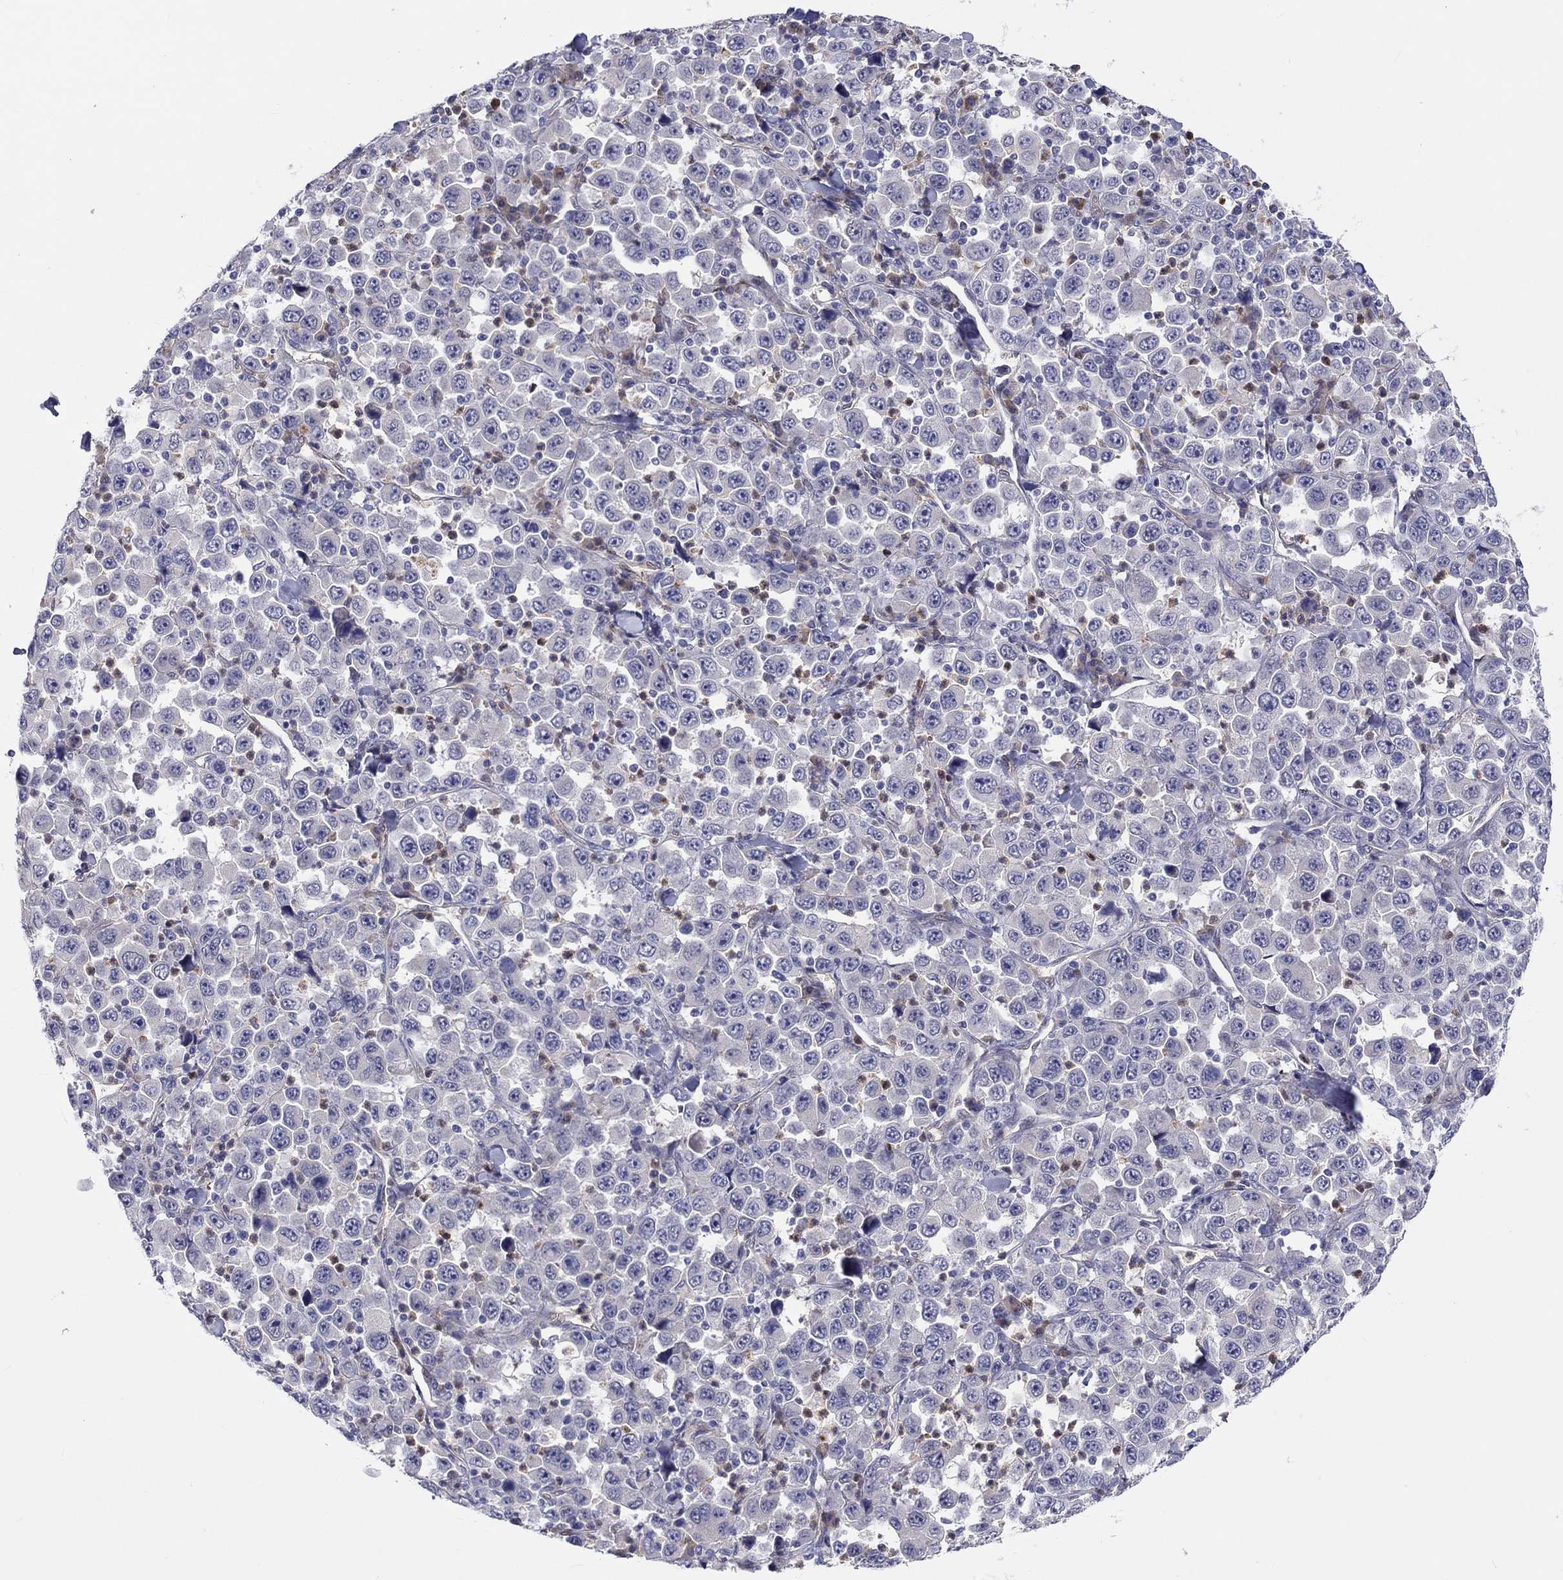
{"staining": {"intensity": "negative", "quantity": "none", "location": "none"}, "tissue": "stomach cancer", "cell_type": "Tumor cells", "image_type": "cancer", "snomed": [{"axis": "morphology", "description": "Normal tissue, NOS"}, {"axis": "morphology", "description": "Adenocarcinoma, NOS"}, {"axis": "topography", "description": "Stomach, upper"}, {"axis": "topography", "description": "Stomach"}], "caption": "Immunohistochemistry (IHC) micrograph of stomach adenocarcinoma stained for a protein (brown), which reveals no staining in tumor cells. (DAB (3,3'-diaminobenzidine) immunohistochemistry with hematoxylin counter stain).", "gene": "ABCG4", "patient": {"sex": "male", "age": 59}}